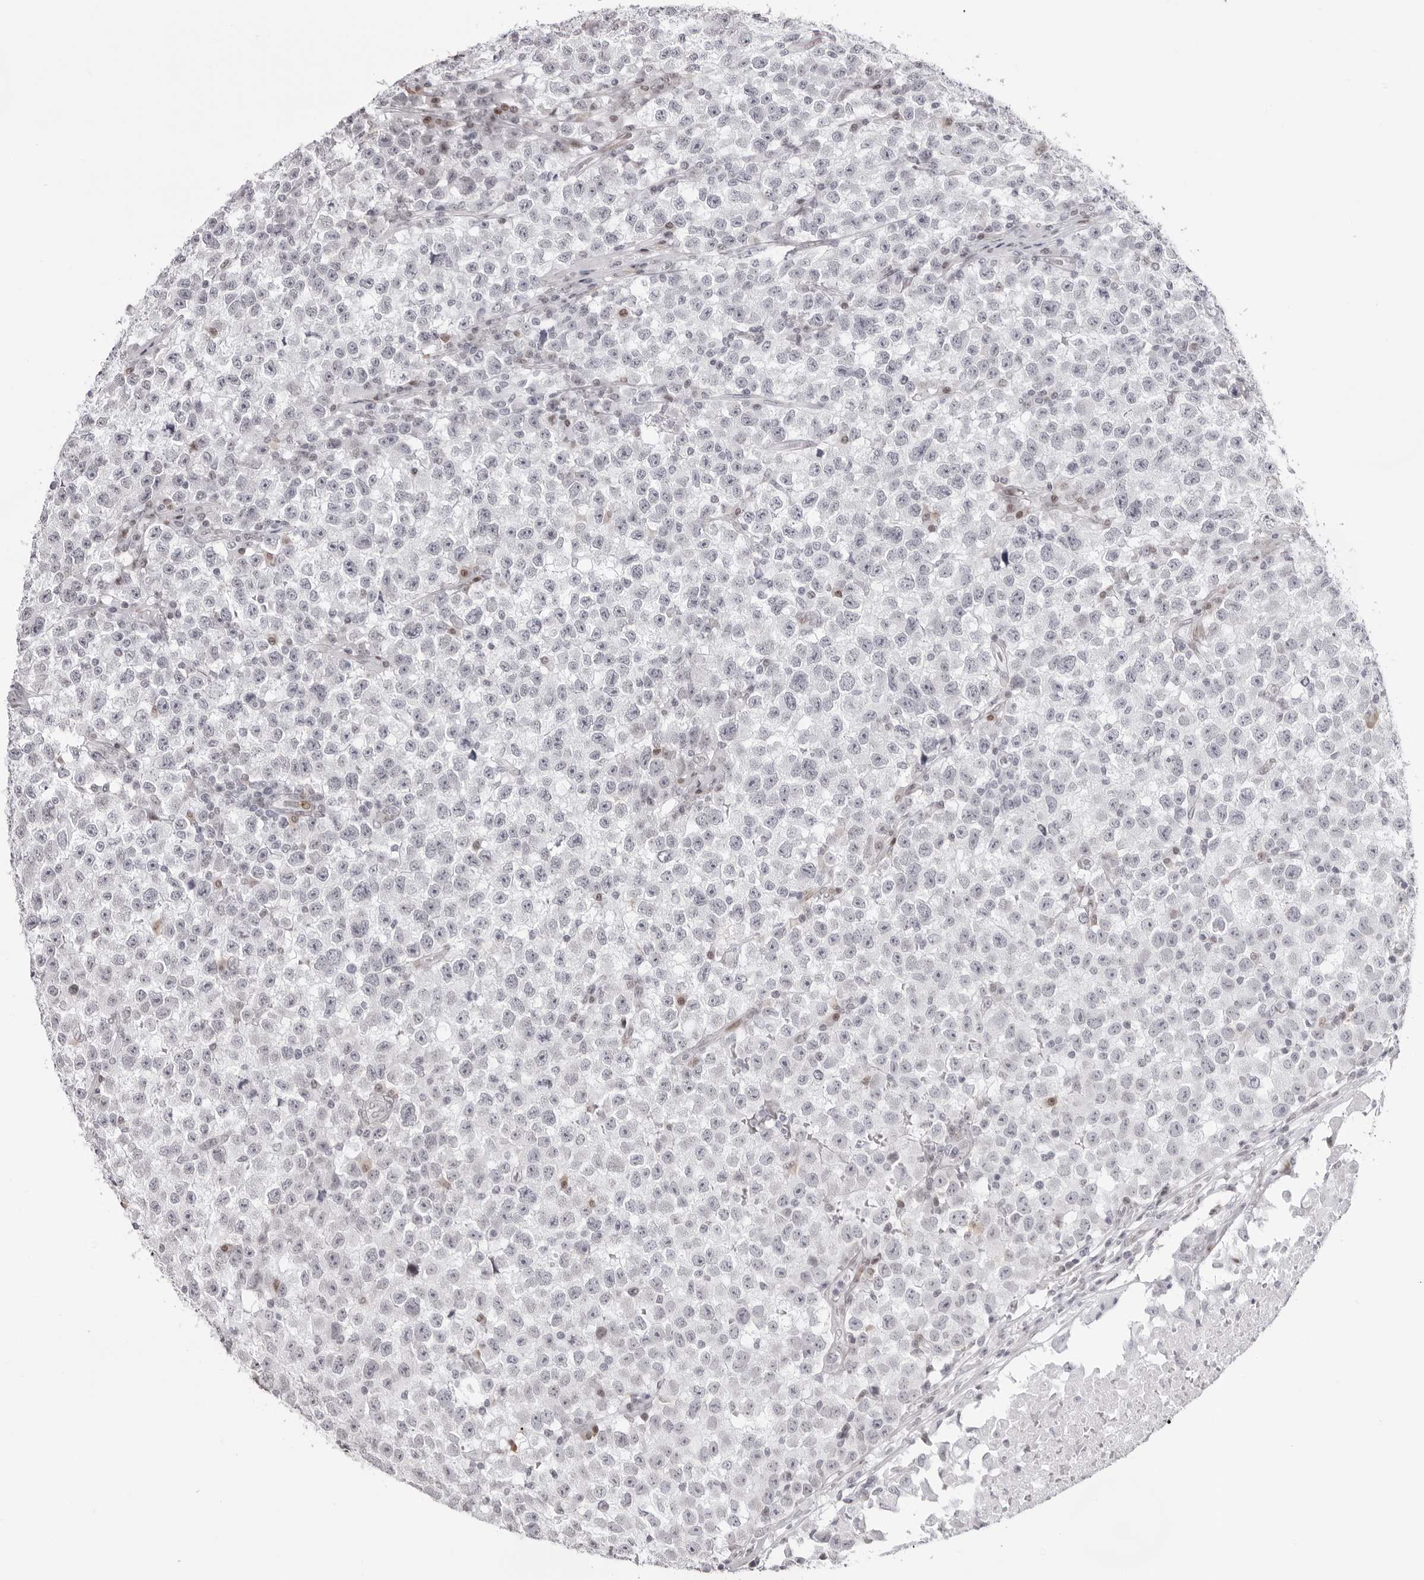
{"staining": {"intensity": "negative", "quantity": "none", "location": "none"}, "tissue": "testis cancer", "cell_type": "Tumor cells", "image_type": "cancer", "snomed": [{"axis": "morphology", "description": "Seminoma, NOS"}, {"axis": "topography", "description": "Testis"}], "caption": "A micrograph of seminoma (testis) stained for a protein exhibits no brown staining in tumor cells.", "gene": "NTPCR", "patient": {"sex": "male", "age": 22}}